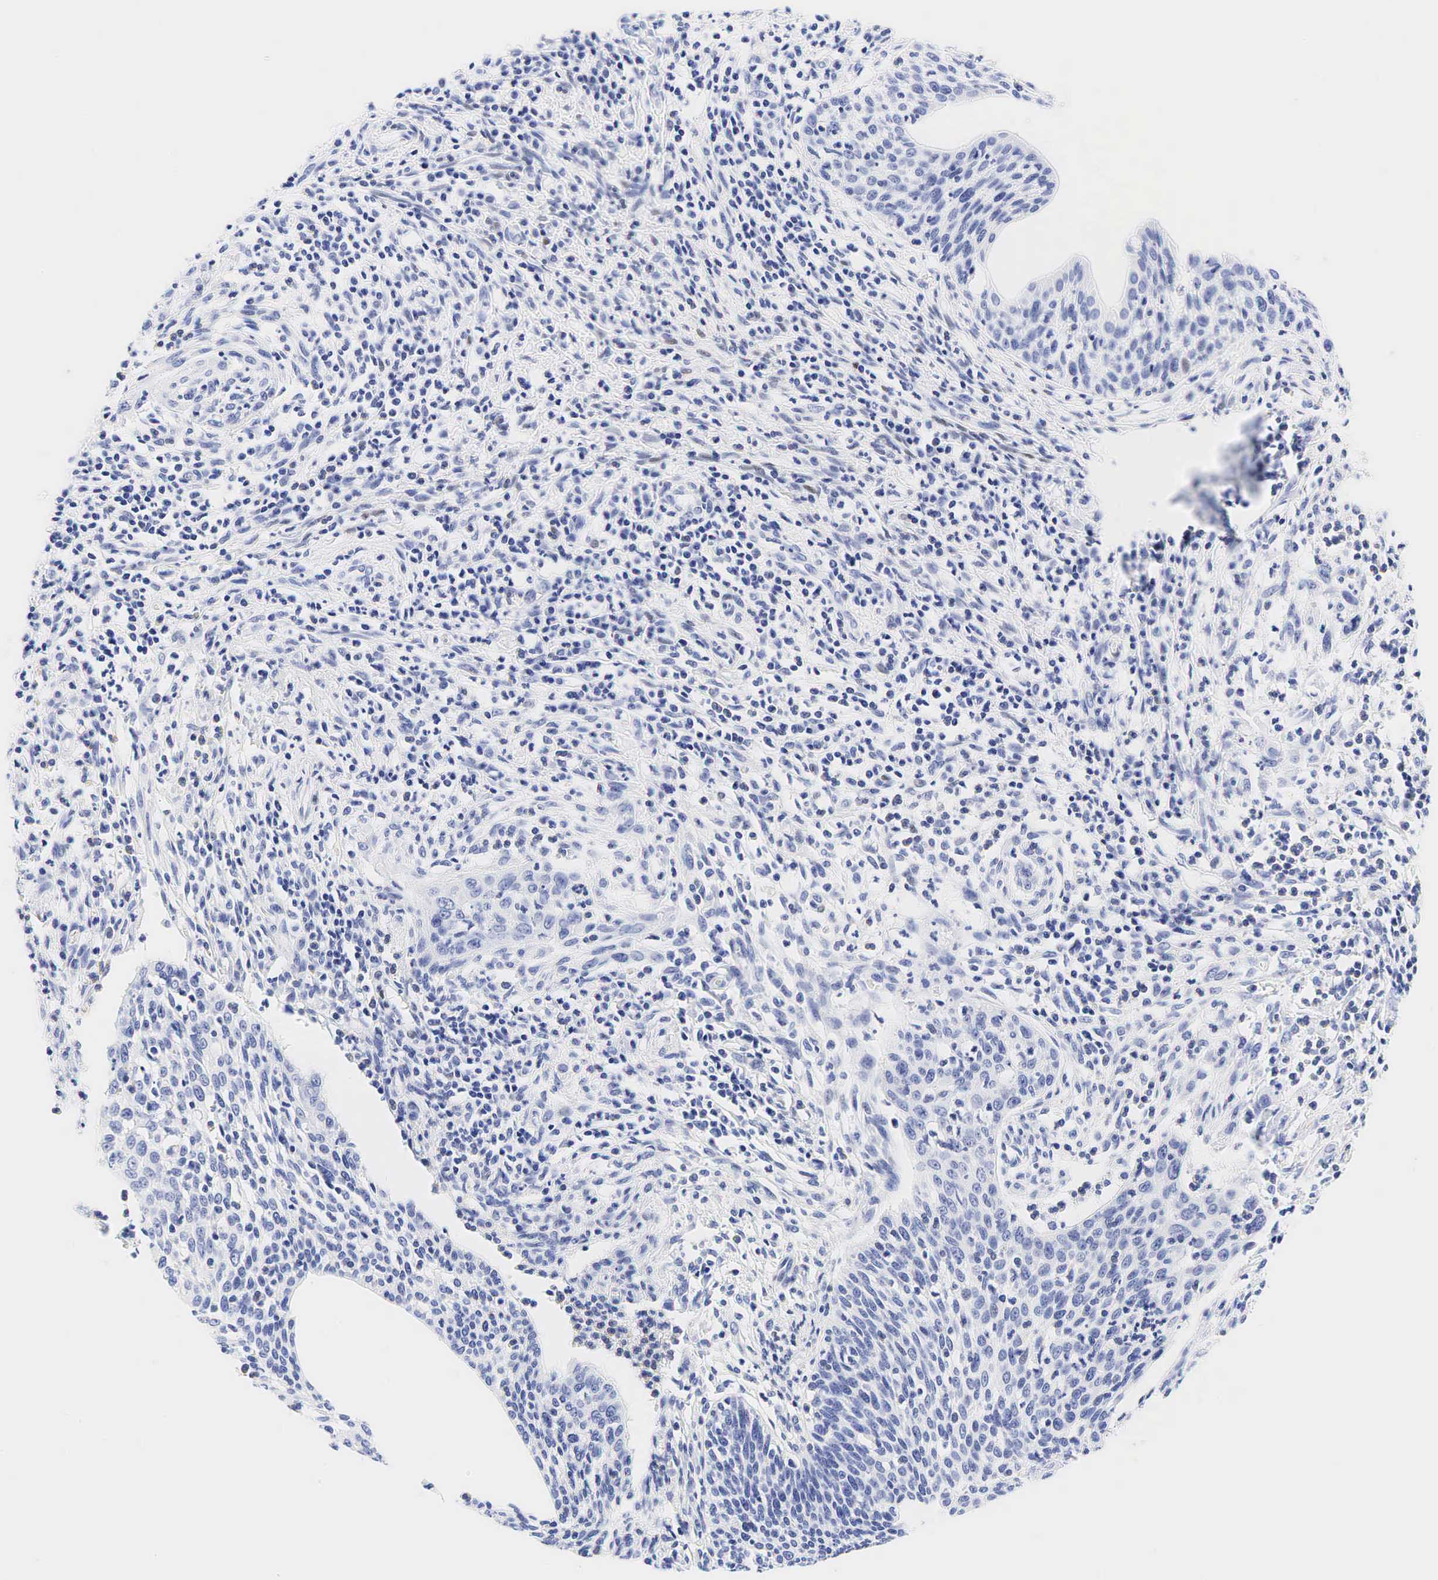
{"staining": {"intensity": "weak", "quantity": "<25%", "location": "nuclear"}, "tissue": "cervical cancer", "cell_type": "Tumor cells", "image_type": "cancer", "snomed": [{"axis": "morphology", "description": "Squamous cell carcinoma, NOS"}, {"axis": "topography", "description": "Cervix"}], "caption": "High power microscopy image of an IHC micrograph of cervical cancer, revealing no significant staining in tumor cells.", "gene": "ESR1", "patient": {"sex": "female", "age": 41}}